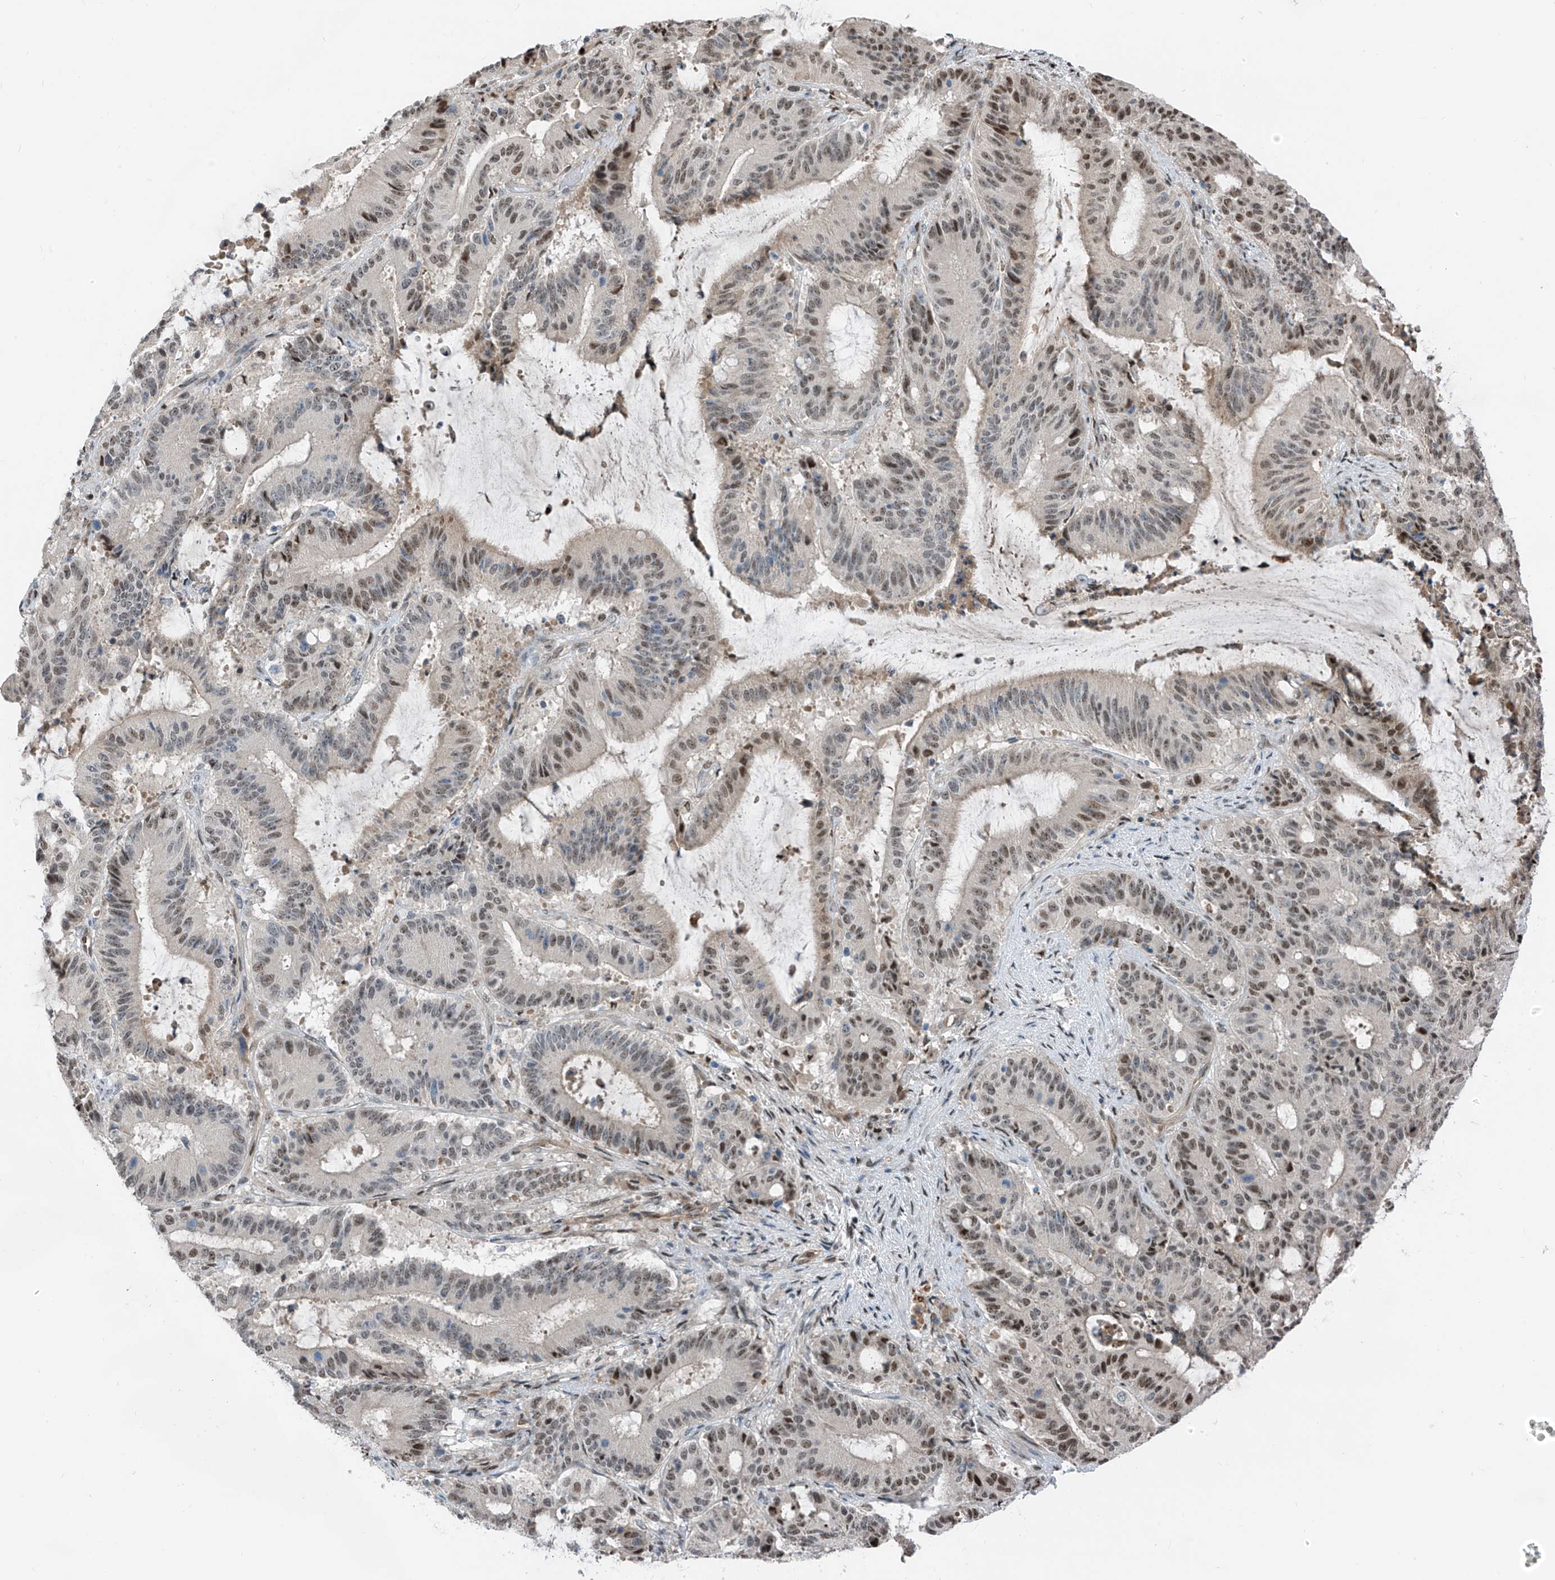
{"staining": {"intensity": "moderate", "quantity": "25%-75%", "location": "nuclear"}, "tissue": "liver cancer", "cell_type": "Tumor cells", "image_type": "cancer", "snomed": [{"axis": "morphology", "description": "Normal tissue, NOS"}, {"axis": "morphology", "description": "Cholangiocarcinoma"}, {"axis": "topography", "description": "Liver"}, {"axis": "topography", "description": "Peripheral nerve tissue"}], "caption": "Protein analysis of cholangiocarcinoma (liver) tissue exhibits moderate nuclear expression in approximately 25%-75% of tumor cells. (Brightfield microscopy of DAB IHC at high magnification).", "gene": "RBP7", "patient": {"sex": "female", "age": 73}}